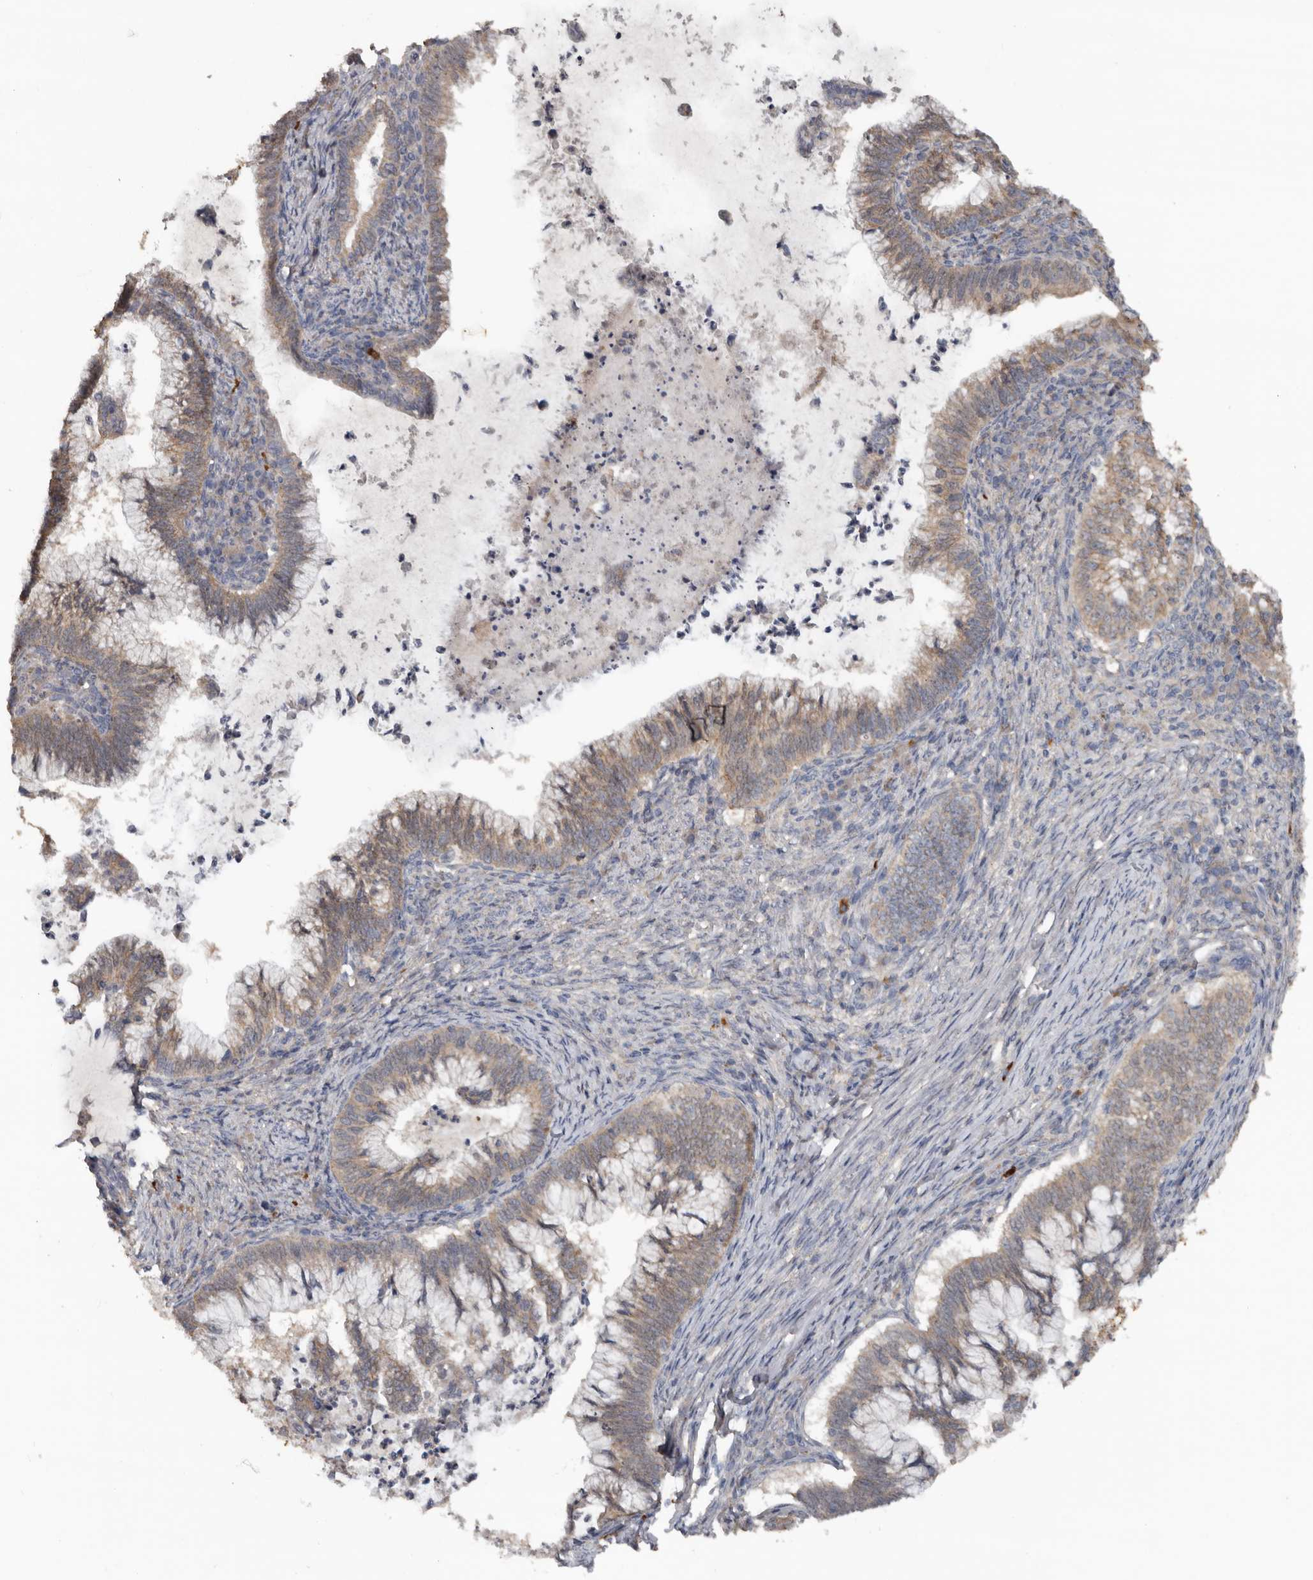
{"staining": {"intensity": "weak", "quantity": "25%-75%", "location": "cytoplasmic/membranous"}, "tissue": "cervical cancer", "cell_type": "Tumor cells", "image_type": "cancer", "snomed": [{"axis": "morphology", "description": "Adenocarcinoma, NOS"}, {"axis": "topography", "description": "Cervix"}], "caption": "A histopathology image showing weak cytoplasmic/membranous positivity in about 25%-75% of tumor cells in cervical cancer, as visualized by brown immunohistochemical staining.", "gene": "HYAL4", "patient": {"sex": "female", "age": 36}}